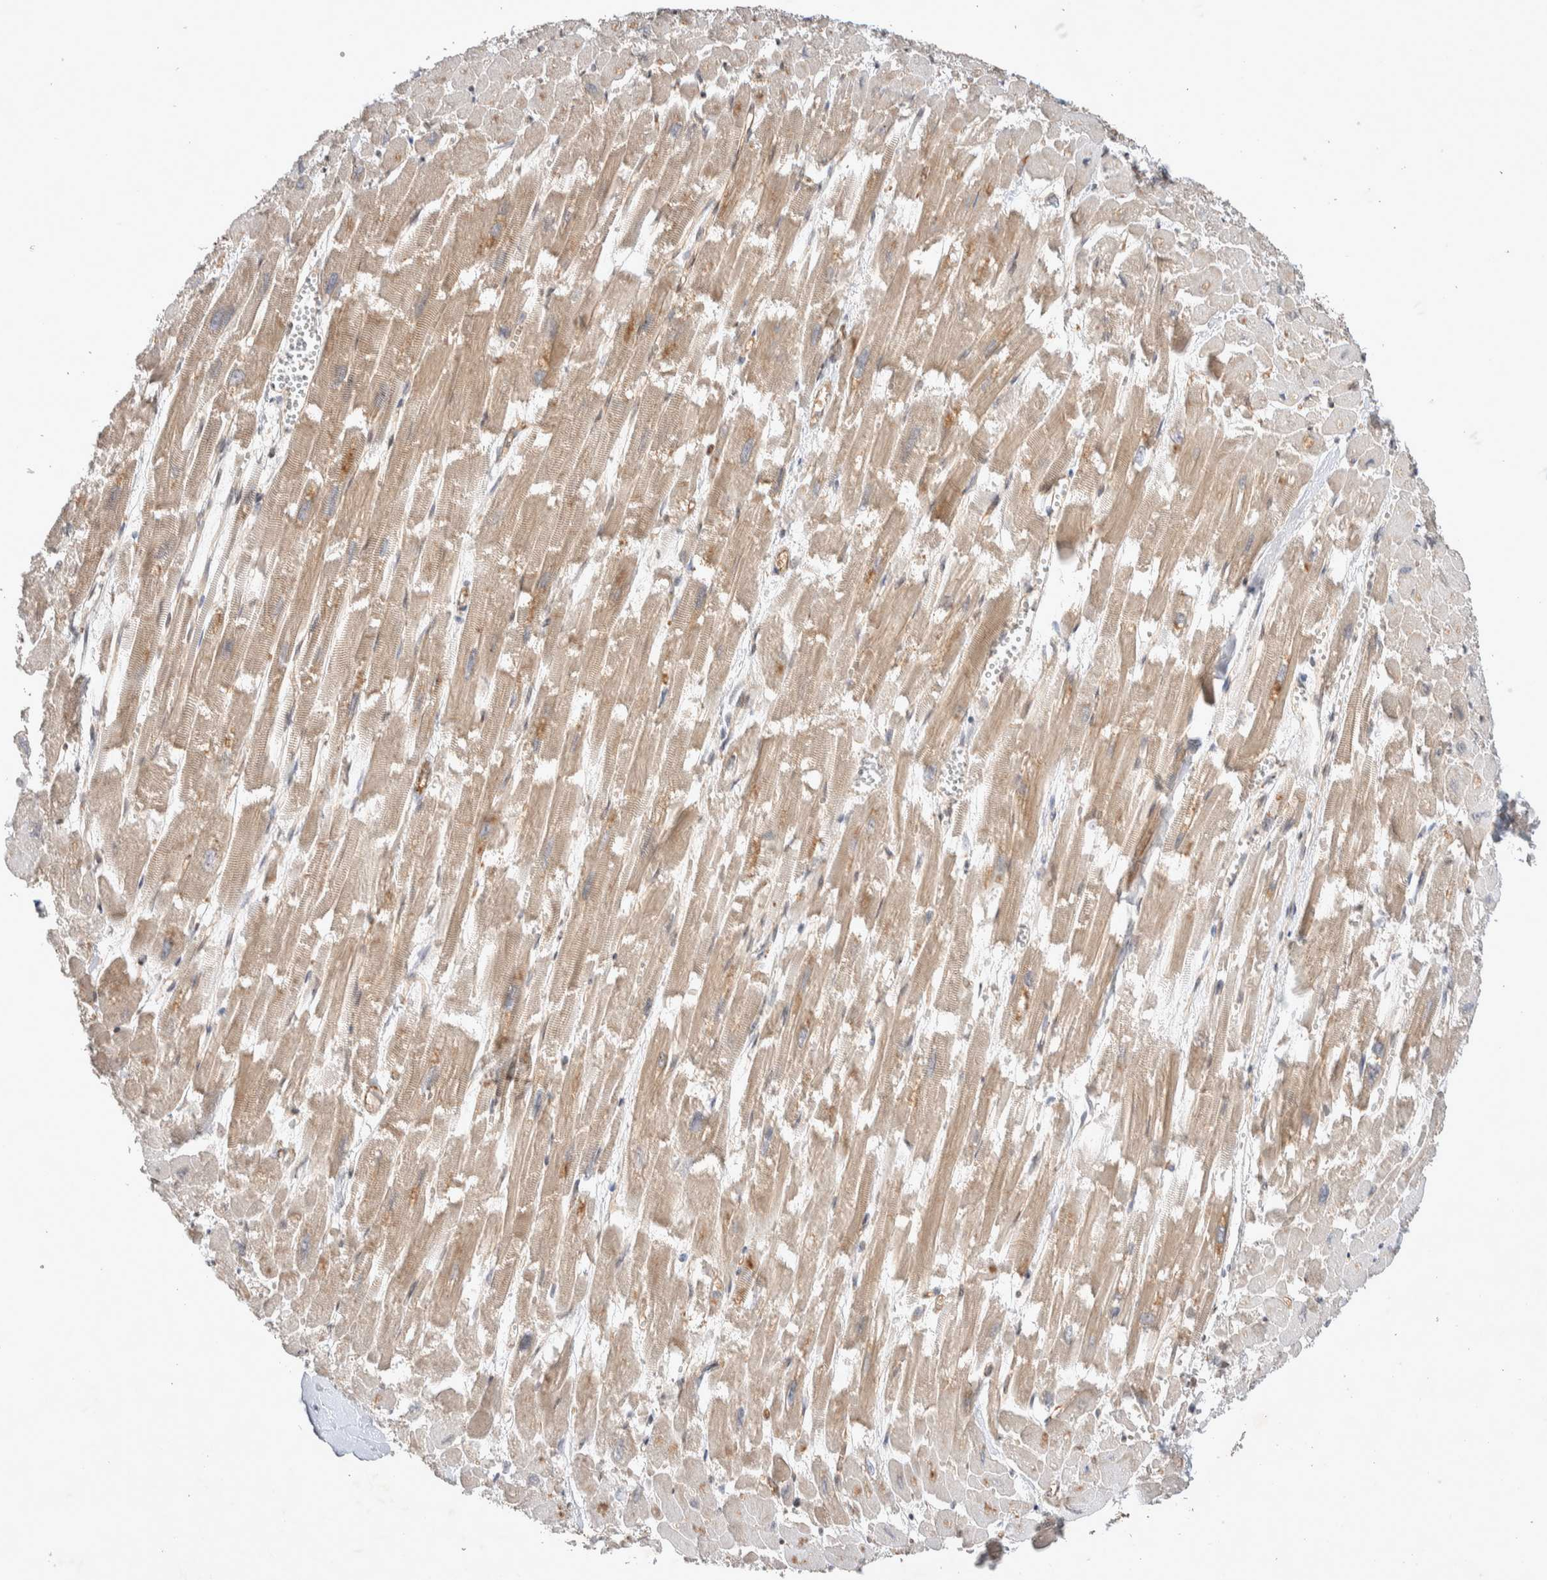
{"staining": {"intensity": "weak", "quantity": ">75%", "location": "cytoplasmic/membranous"}, "tissue": "heart muscle", "cell_type": "Cardiomyocytes", "image_type": "normal", "snomed": [{"axis": "morphology", "description": "Normal tissue, NOS"}, {"axis": "topography", "description": "Heart"}], "caption": "The micrograph displays staining of unremarkable heart muscle, revealing weak cytoplasmic/membranous protein expression (brown color) within cardiomyocytes.", "gene": "ZNF704", "patient": {"sex": "male", "age": 54}}